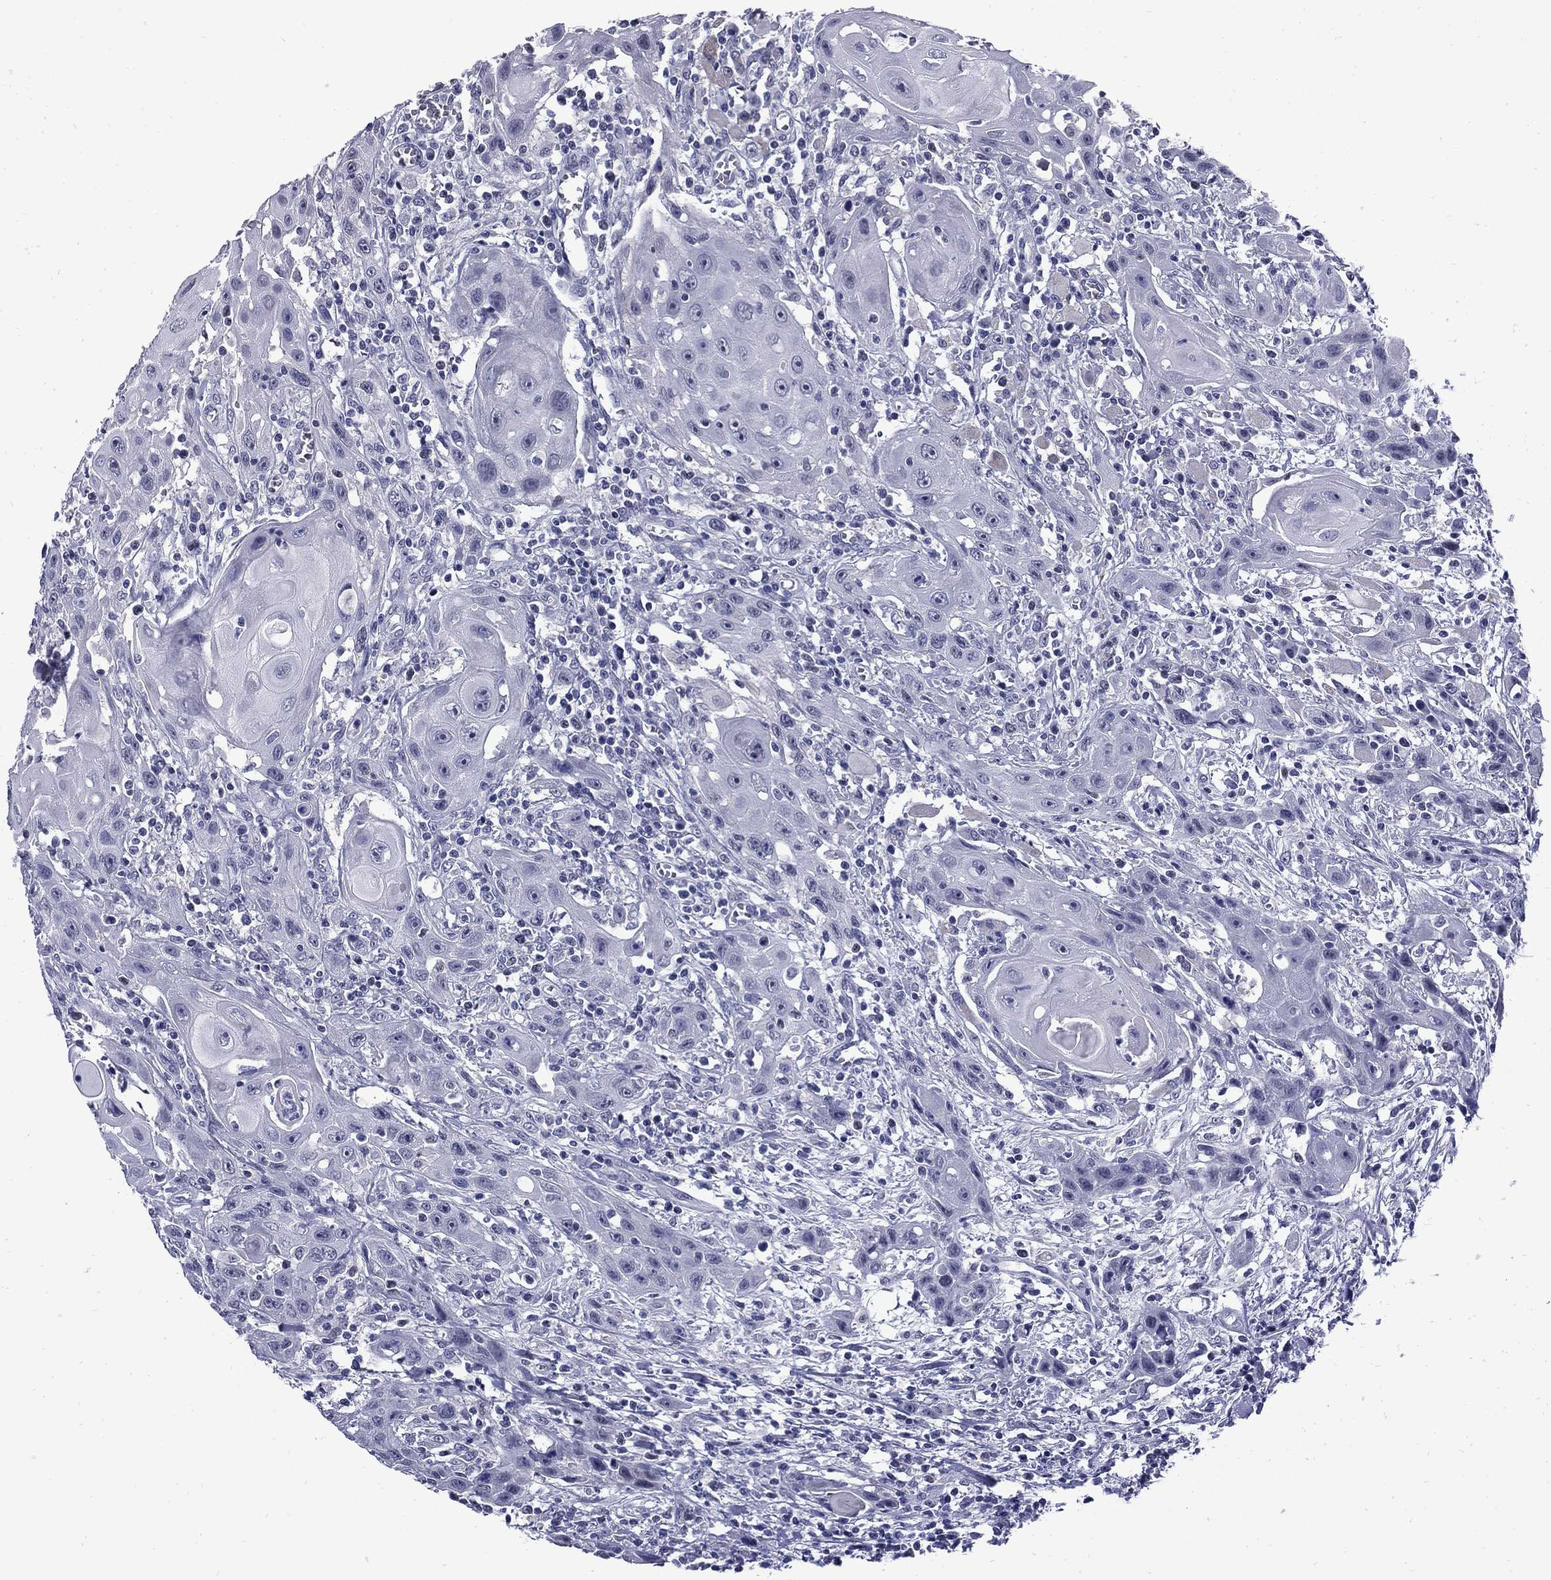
{"staining": {"intensity": "negative", "quantity": "none", "location": "none"}, "tissue": "head and neck cancer", "cell_type": "Tumor cells", "image_type": "cancer", "snomed": [{"axis": "morphology", "description": "Normal tissue, NOS"}, {"axis": "morphology", "description": "Squamous cell carcinoma, NOS"}, {"axis": "topography", "description": "Oral tissue"}, {"axis": "topography", "description": "Head-Neck"}], "caption": "Tumor cells show no significant protein staining in squamous cell carcinoma (head and neck).", "gene": "MGARP", "patient": {"sex": "male", "age": 71}}